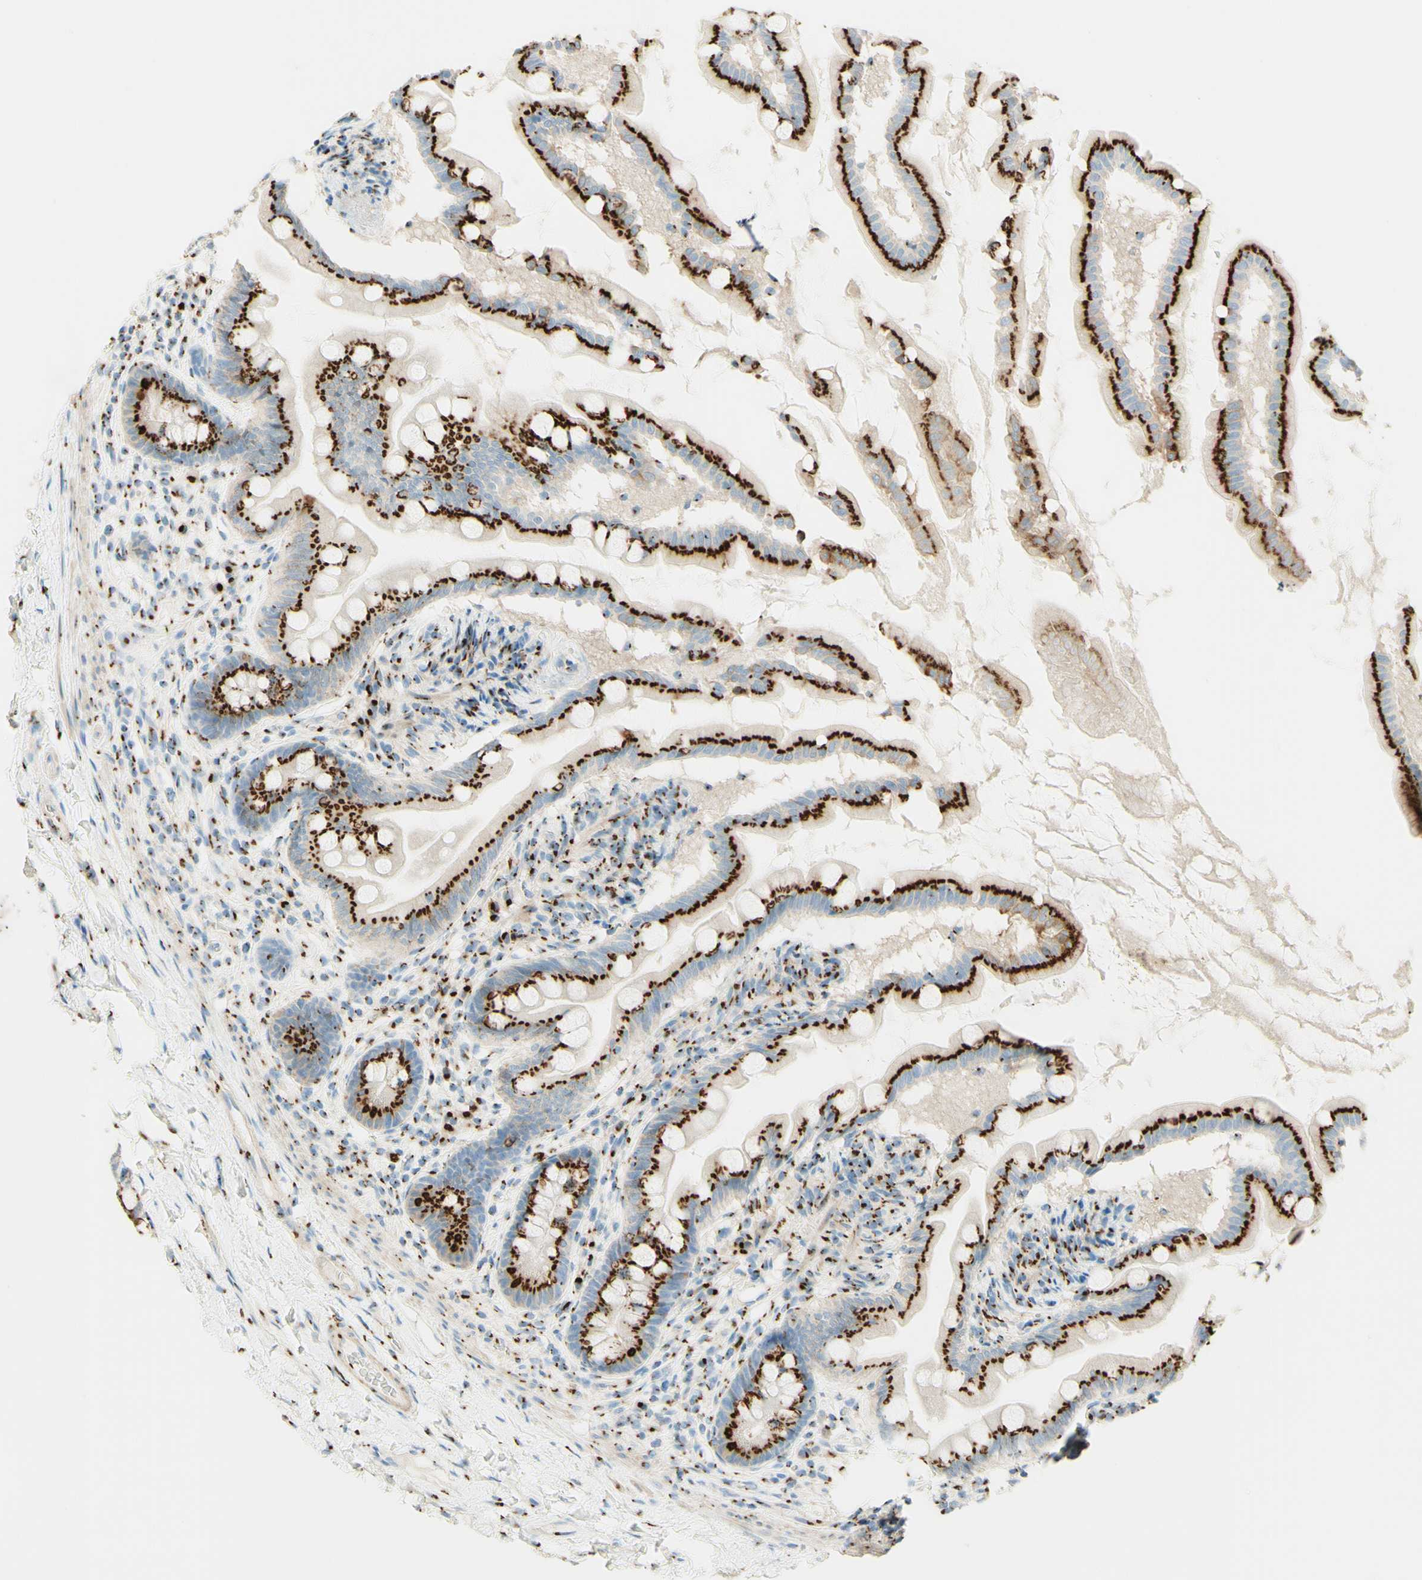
{"staining": {"intensity": "strong", "quantity": ">75%", "location": "cytoplasmic/membranous"}, "tissue": "small intestine", "cell_type": "Glandular cells", "image_type": "normal", "snomed": [{"axis": "morphology", "description": "Normal tissue, NOS"}, {"axis": "topography", "description": "Small intestine"}], "caption": "IHC of normal human small intestine reveals high levels of strong cytoplasmic/membranous expression in approximately >75% of glandular cells.", "gene": "GOLGB1", "patient": {"sex": "female", "age": 56}}